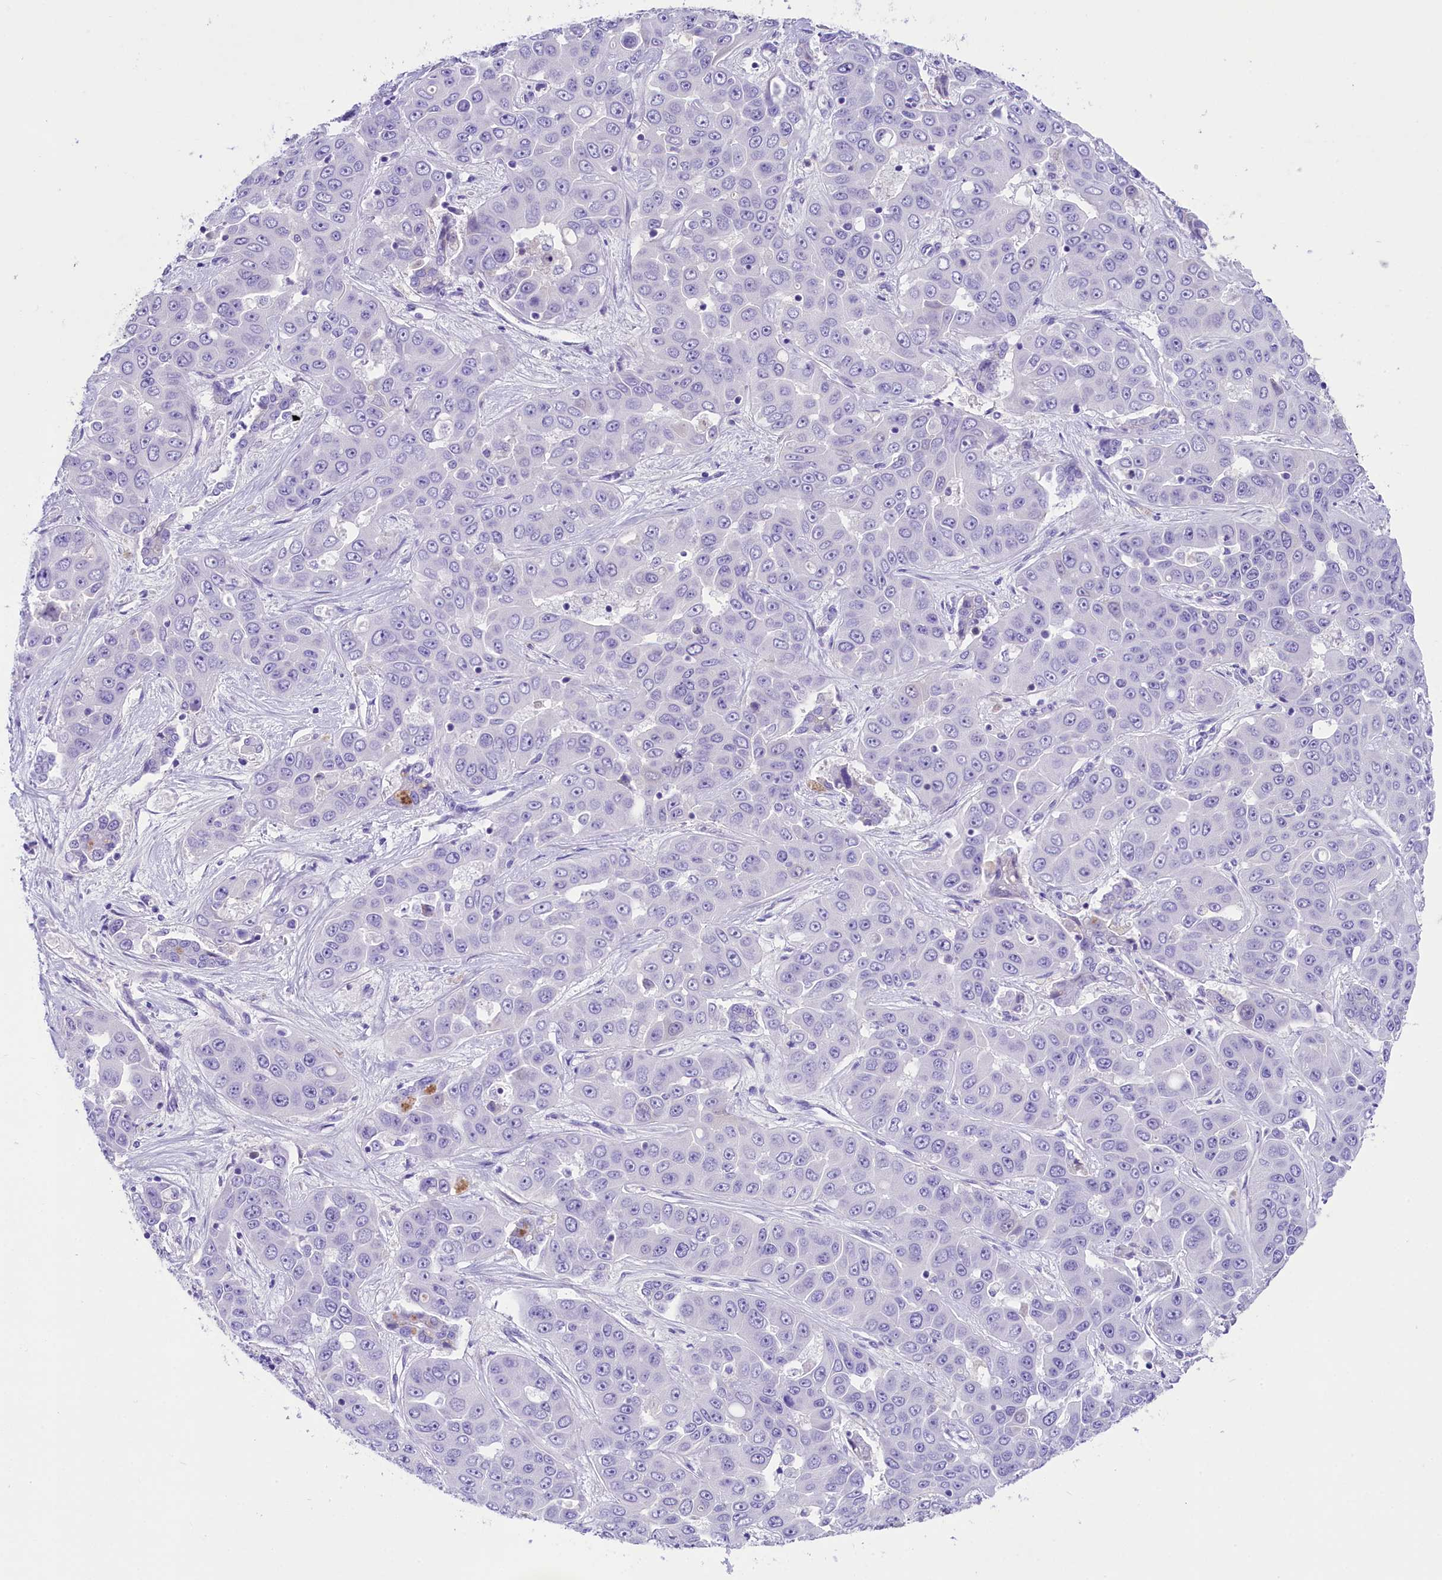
{"staining": {"intensity": "negative", "quantity": "none", "location": "none"}, "tissue": "liver cancer", "cell_type": "Tumor cells", "image_type": "cancer", "snomed": [{"axis": "morphology", "description": "Cholangiocarcinoma"}, {"axis": "topography", "description": "Liver"}], "caption": "Tumor cells show no significant expression in liver cholangiocarcinoma.", "gene": "SKIDA1", "patient": {"sex": "female", "age": 52}}